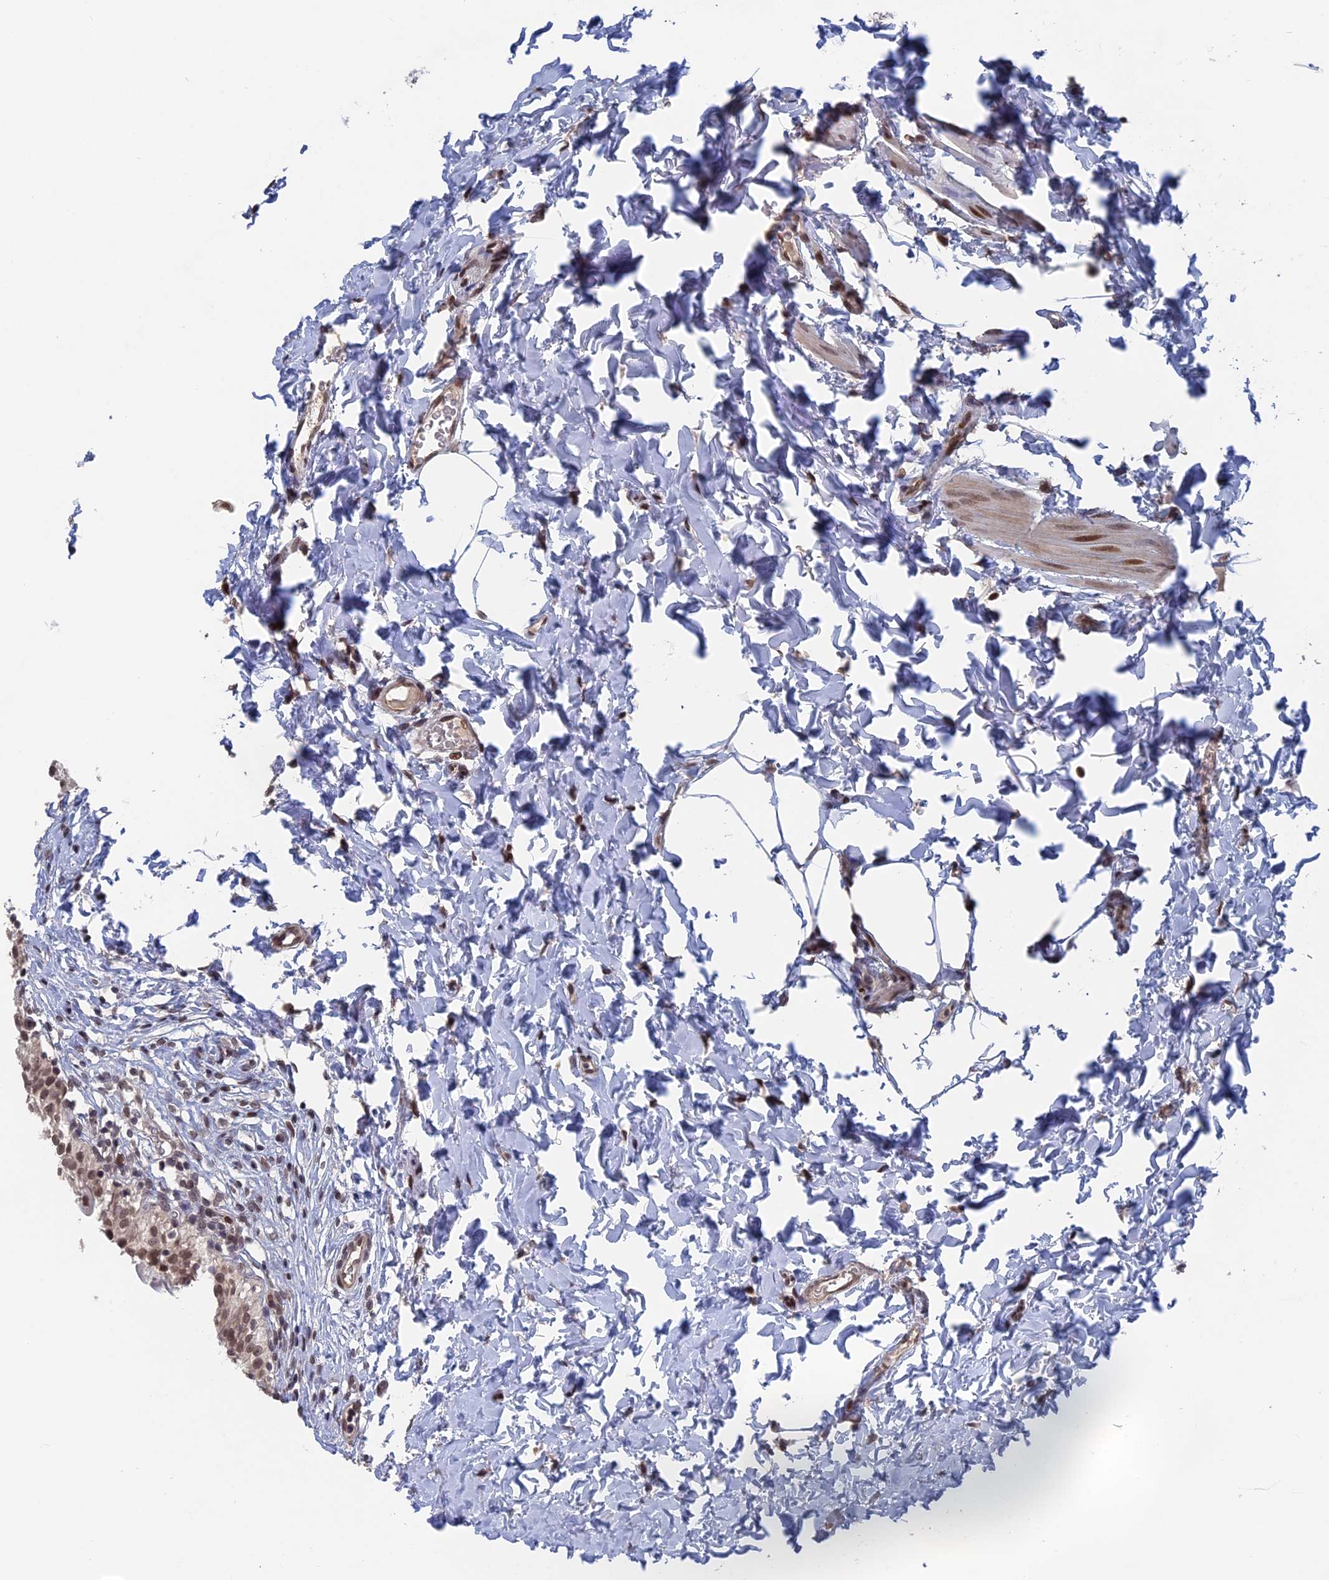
{"staining": {"intensity": "moderate", "quantity": ">75%", "location": "nuclear"}, "tissue": "urinary bladder", "cell_type": "Urothelial cells", "image_type": "normal", "snomed": [{"axis": "morphology", "description": "Normal tissue, NOS"}, {"axis": "topography", "description": "Urinary bladder"}], "caption": "Immunohistochemistry micrograph of normal human urinary bladder stained for a protein (brown), which exhibits medium levels of moderate nuclear expression in about >75% of urothelial cells.", "gene": "NR2C2AP", "patient": {"sex": "male", "age": 55}}